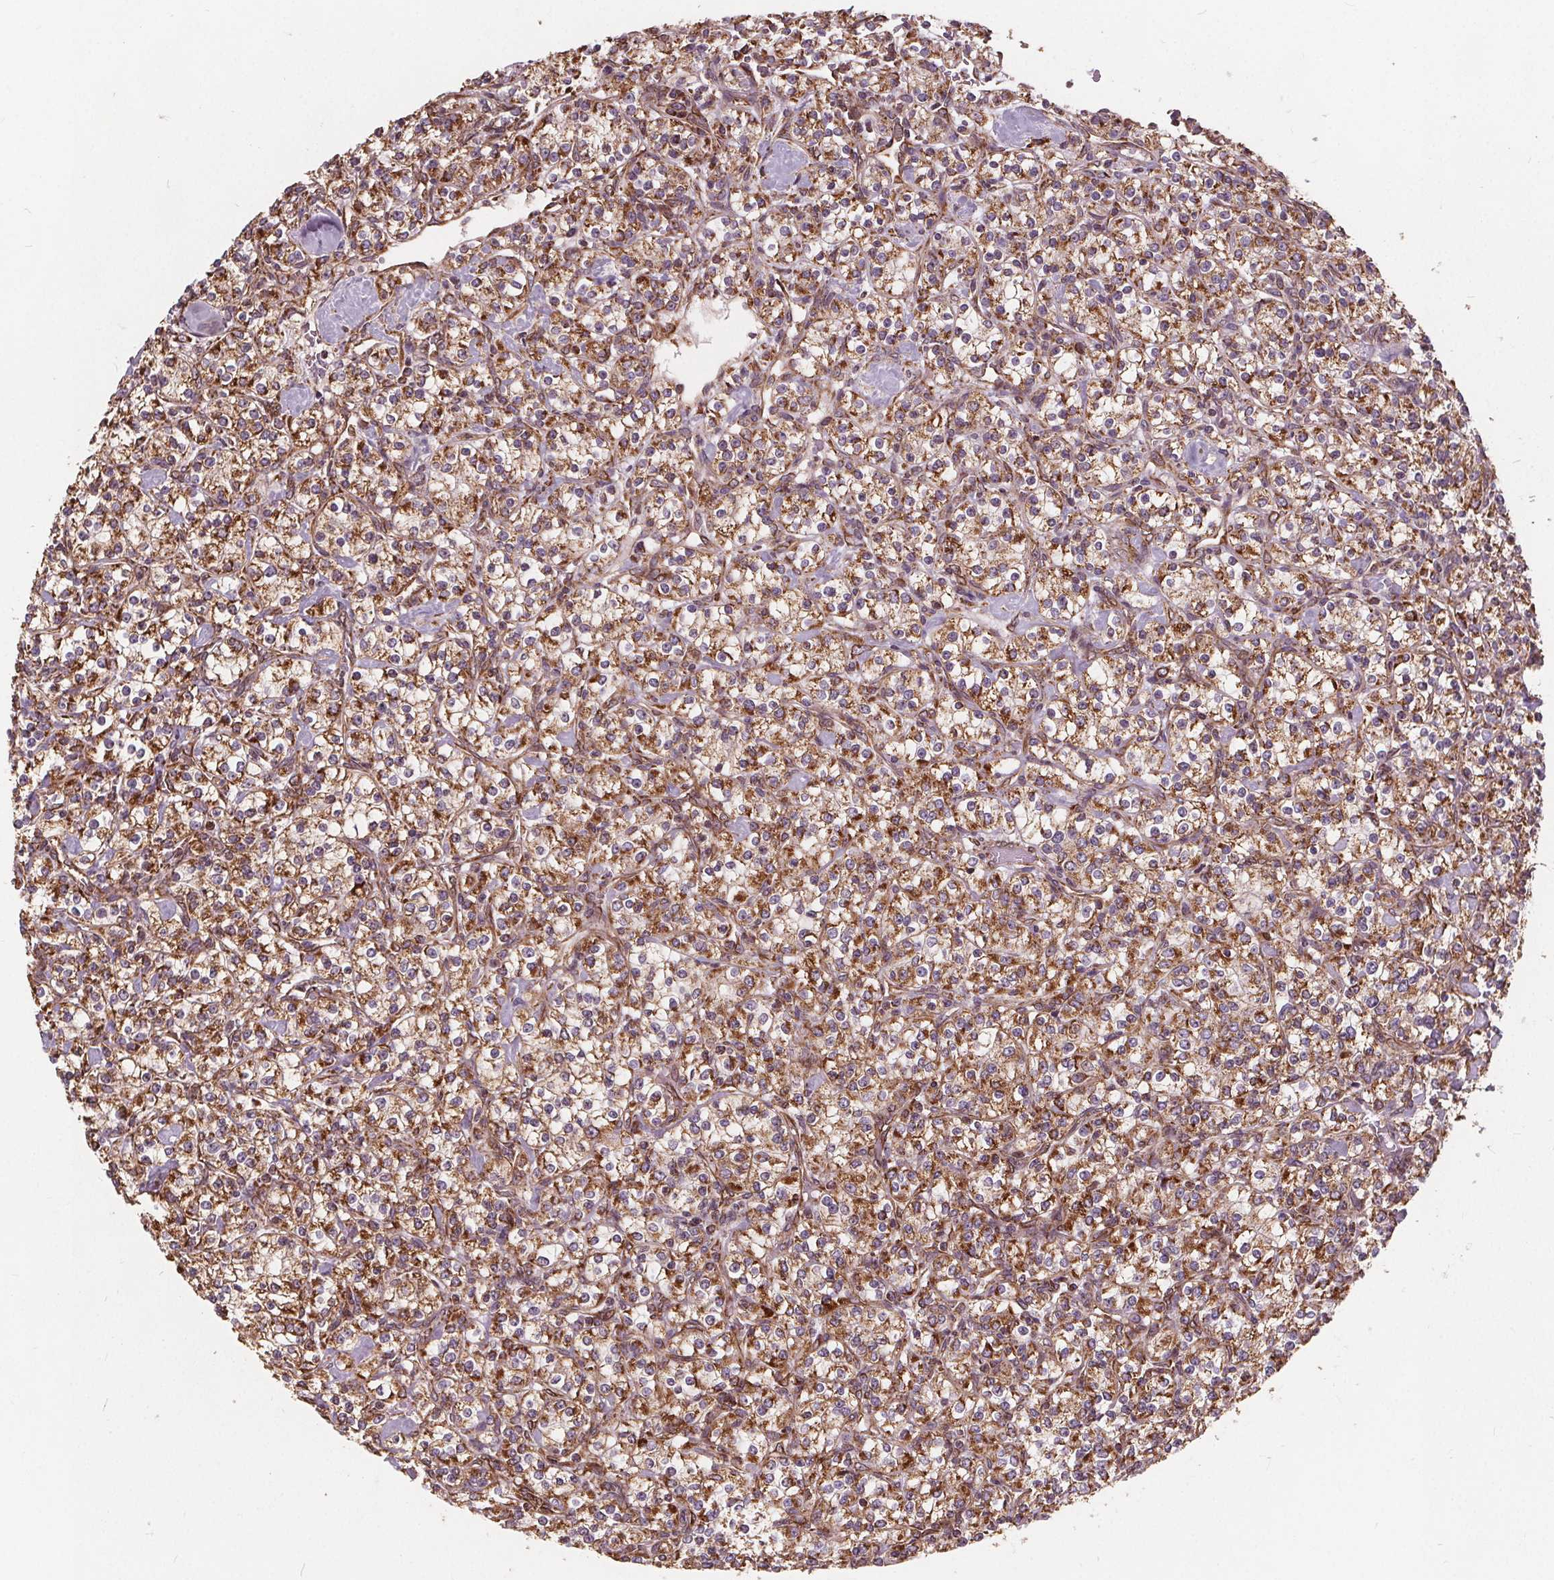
{"staining": {"intensity": "moderate", "quantity": ">75%", "location": "cytoplasmic/membranous"}, "tissue": "renal cancer", "cell_type": "Tumor cells", "image_type": "cancer", "snomed": [{"axis": "morphology", "description": "Adenocarcinoma, NOS"}, {"axis": "topography", "description": "Kidney"}], "caption": "Renal adenocarcinoma stained with immunohistochemistry exhibits moderate cytoplasmic/membranous expression in approximately >75% of tumor cells. The staining was performed using DAB, with brown indicating positive protein expression. Nuclei are stained blue with hematoxylin.", "gene": "PLSCR3", "patient": {"sex": "male", "age": 77}}